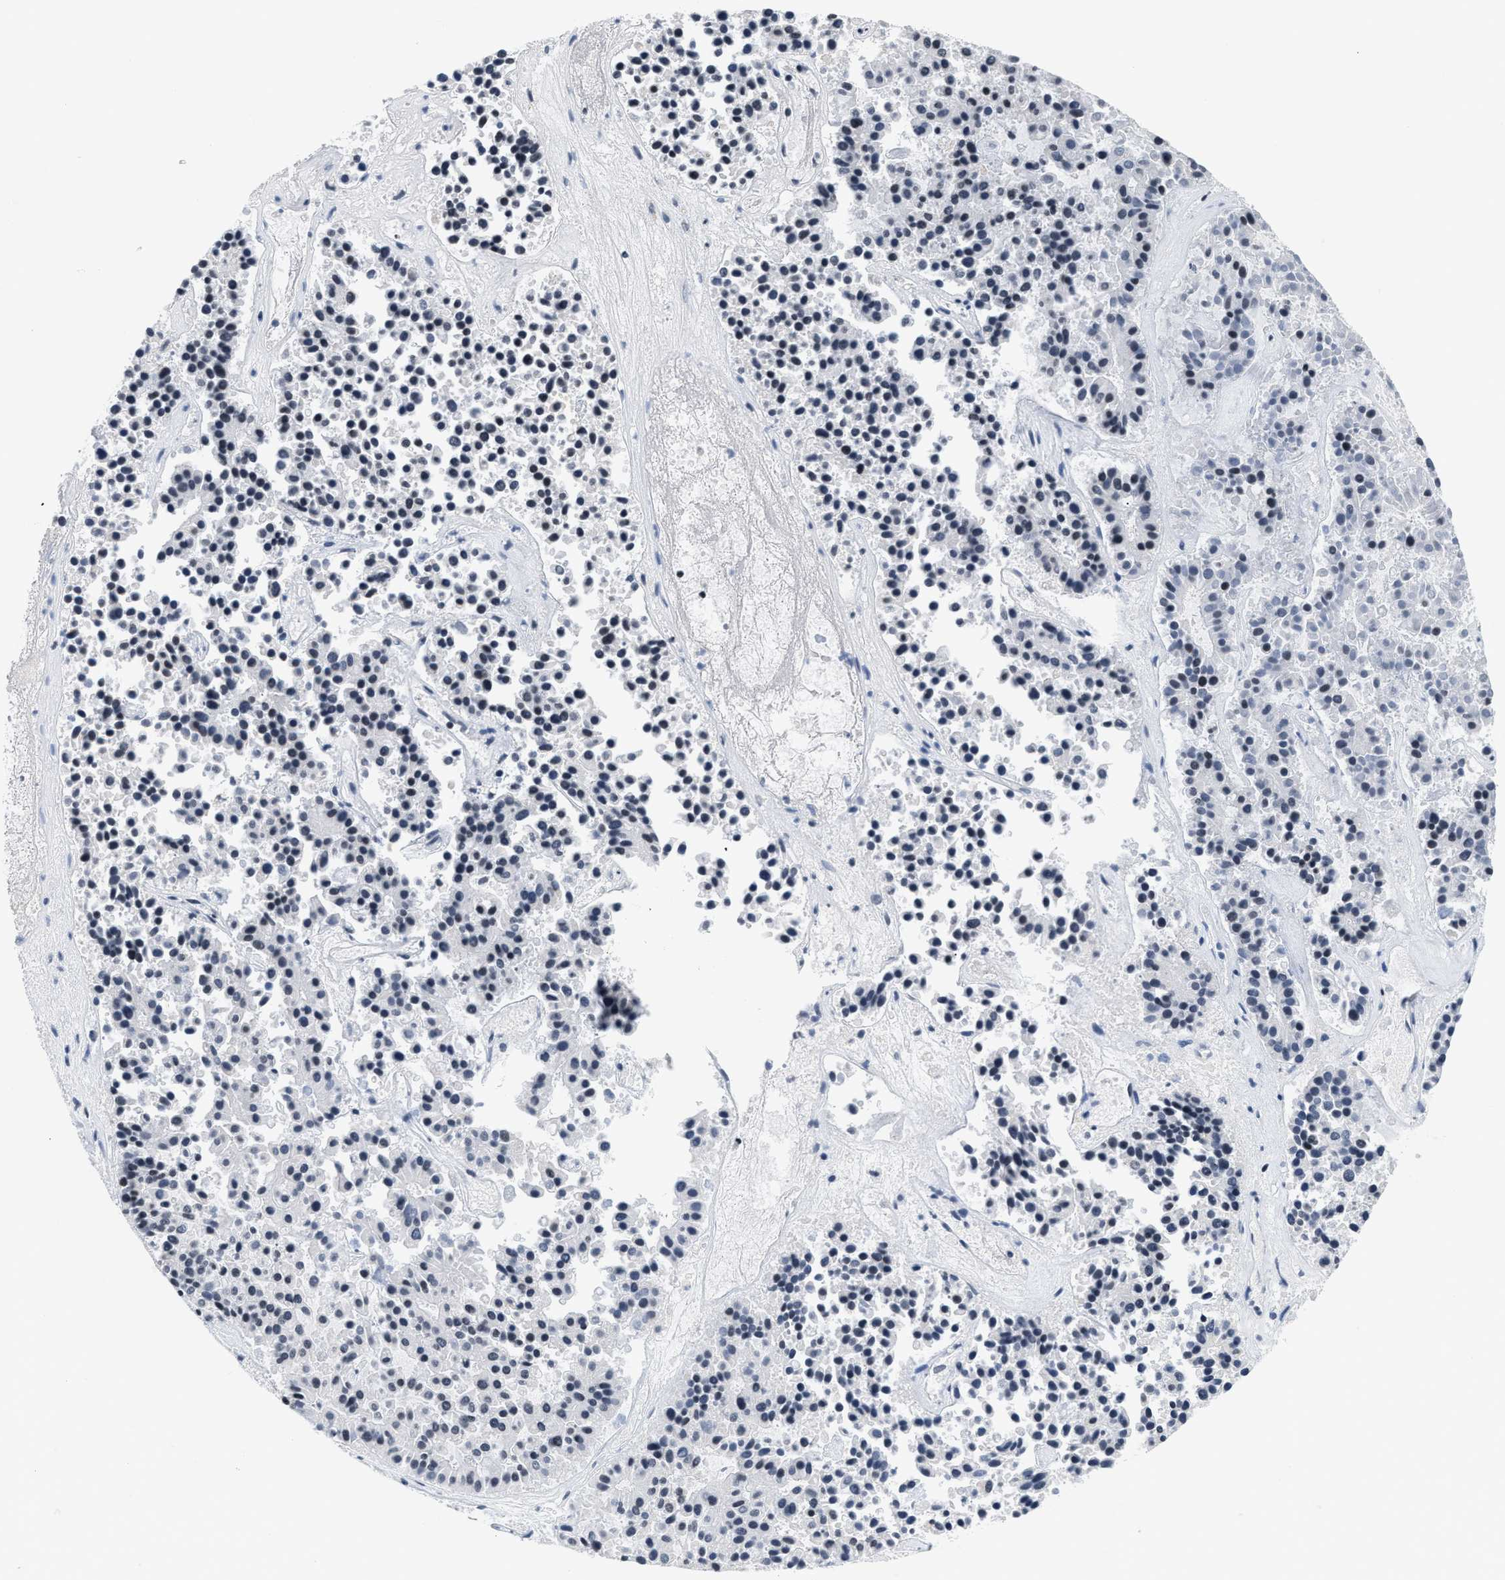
{"staining": {"intensity": "negative", "quantity": "none", "location": "none"}, "tissue": "pancreatic cancer", "cell_type": "Tumor cells", "image_type": "cancer", "snomed": [{"axis": "morphology", "description": "Adenocarcinoma, NOS"}, {"axis": "topography", "description": "Pancreas"}], "caption": "Pancreatic cancer (adenocarcinoma) was stained to show a protein in brown. There is no significant staining in tumor cells.", "gene": "RAF1", "patient": {"sex": "male", "age": 50}}